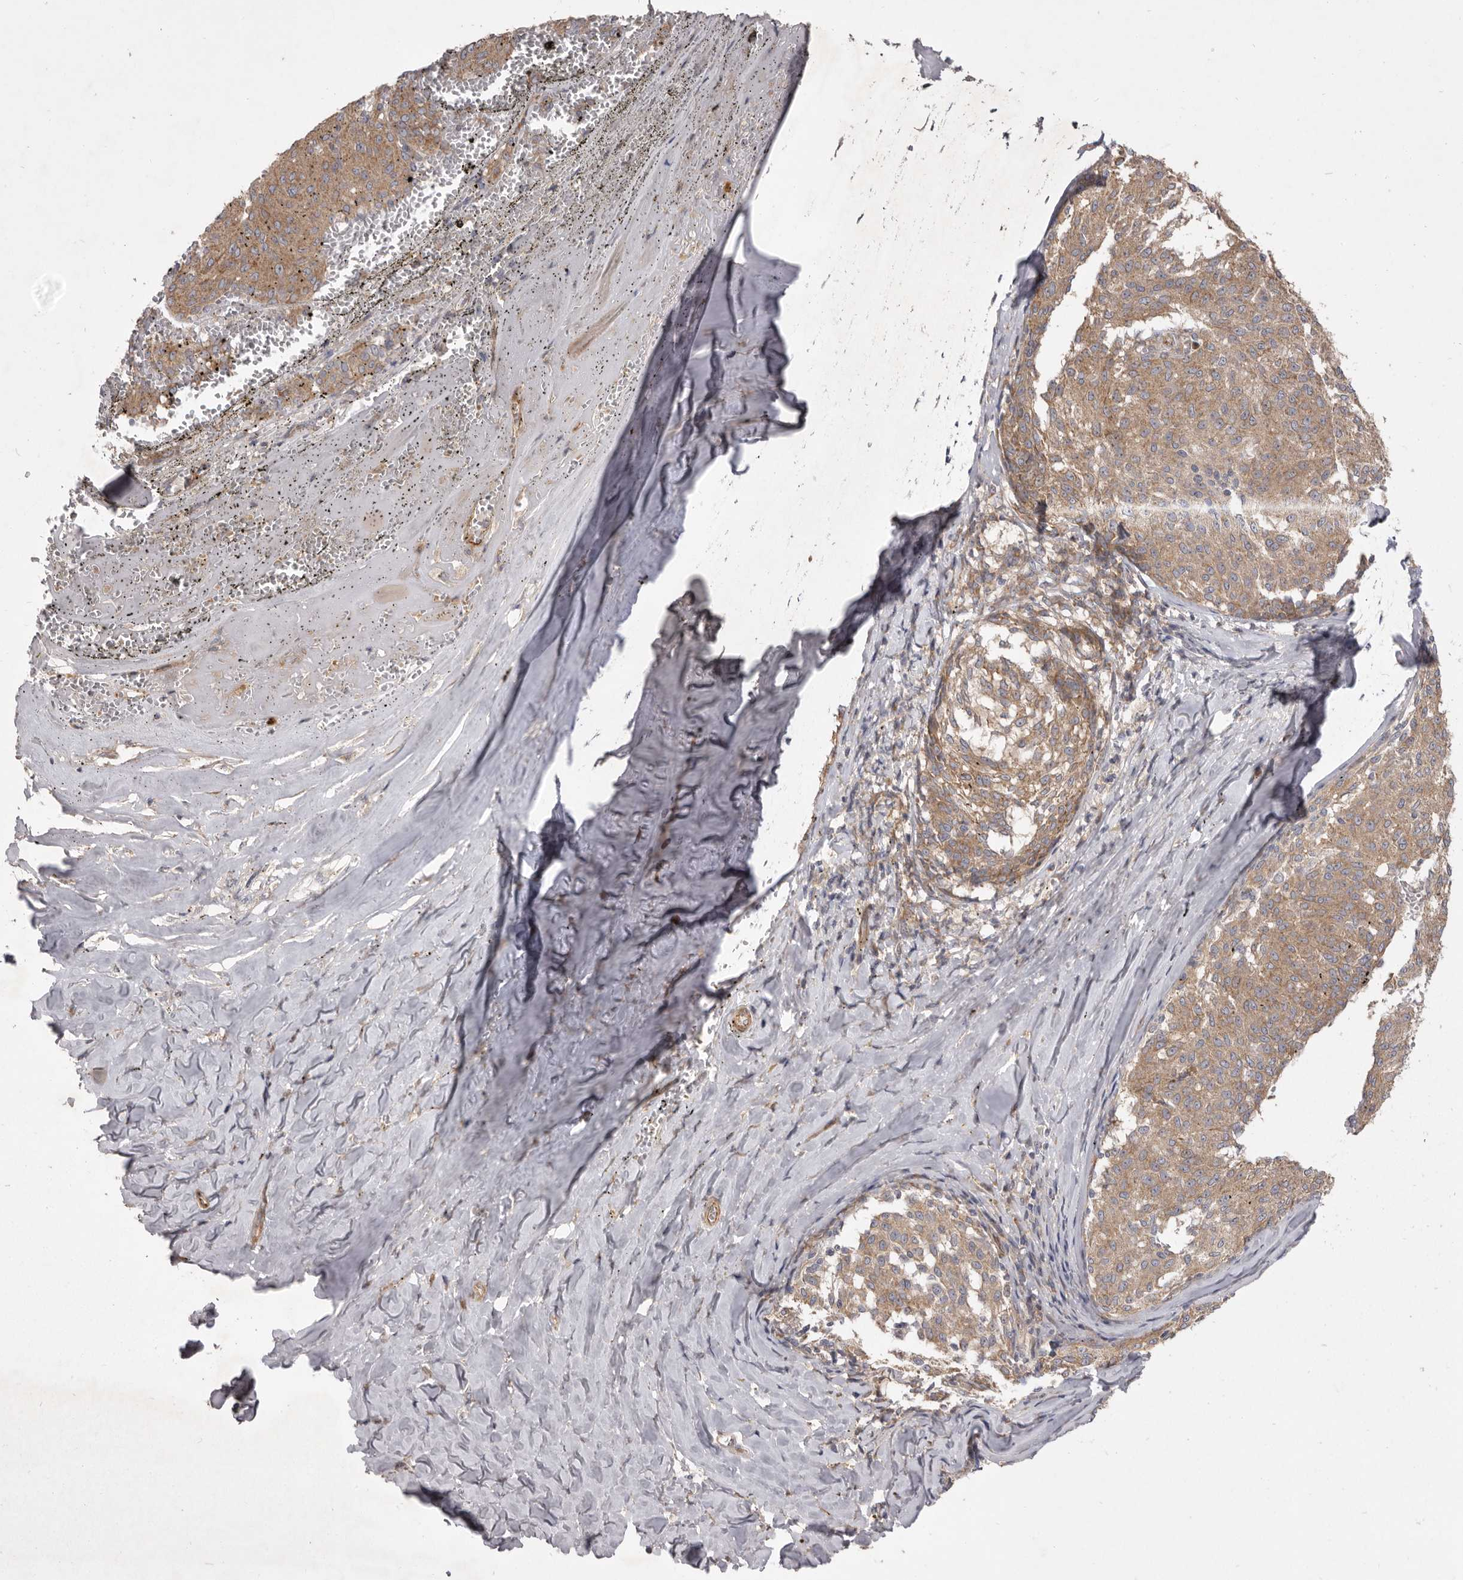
{"staining": {"intensity": "moderate", "quantity": ">75%", "location": "cytoplasmic/membranous"}, "tissue": "melanoma", "cell_type": "Tumor cells", "image_type": "cancer", "snomed": [{"axis": "morphology", "description": "Malignant melanoma, NOS"}, {"axis": "topography", "description": "Skin"}], "caption": "Protein expression analysis of human melanoma reveals moderate cytoplasmic/membranous staining in about >75% of tumor cells.", "gene": "VPS45", "patient": {"sex": "female", "age": 72}}